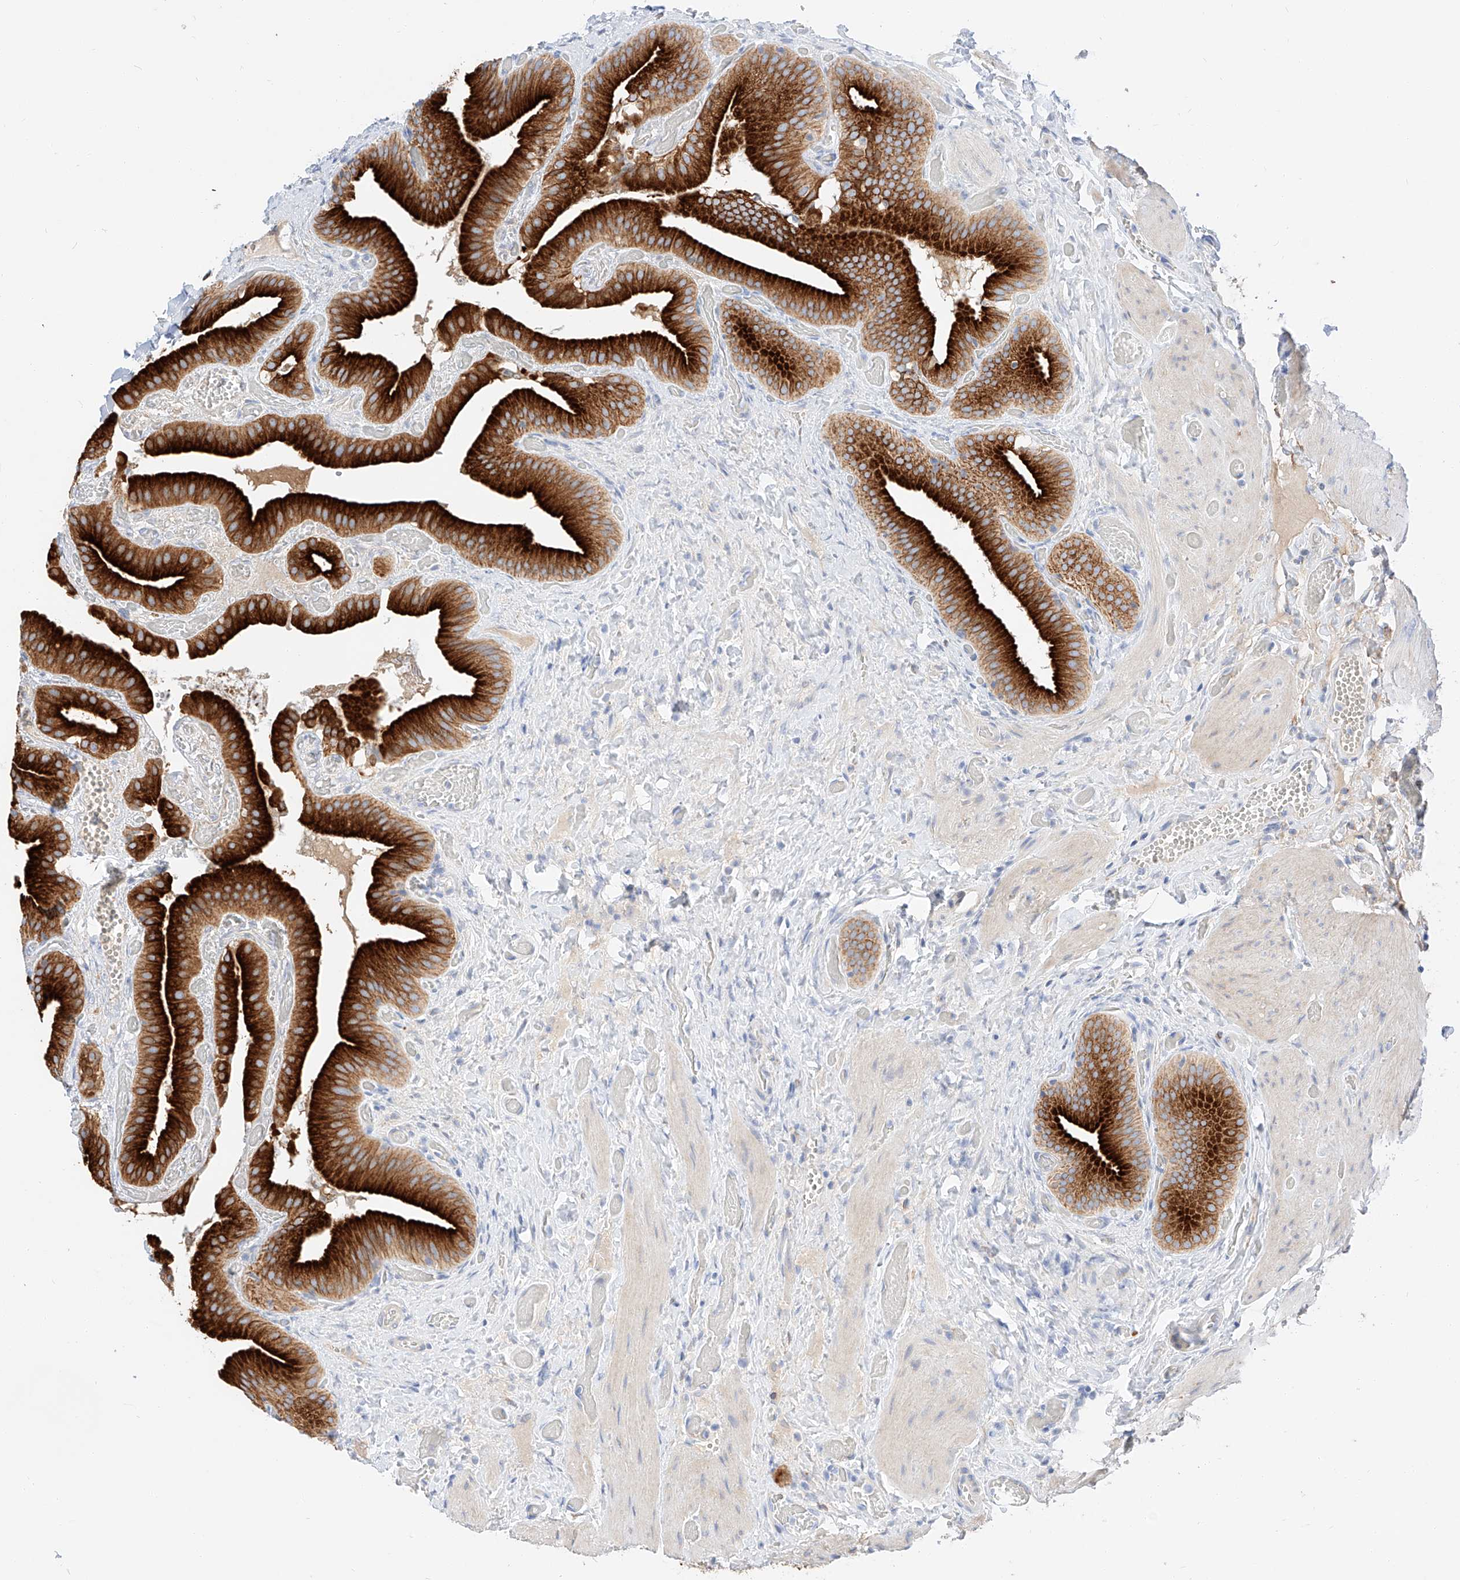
{"staining": {"intensity": "strong", "quantity": ">75%", "location": "cytoplasmic/membranous"}, "tissue": "gallbladder", "cell_type": "Glandular cells", "image_type": "normal", "snomed": [{"axis": "morphology", "description": "Normal tissue, NOS"}, {"axis": "topography", "description": "Gallbladder"}], "caption": "Immunohistochemical staining of benign gallbladder reveals strong cytoplasmic/membranous protein positivity in about >75% of glandular cells. Using DAB (3,3'-diaminobenzidine) (brown) and hematoxylin (blue) stains, captured at high magnification using brightfield microscopy.", "gene": "MAP7", "patient": {"sex": "female", "age": 64}}